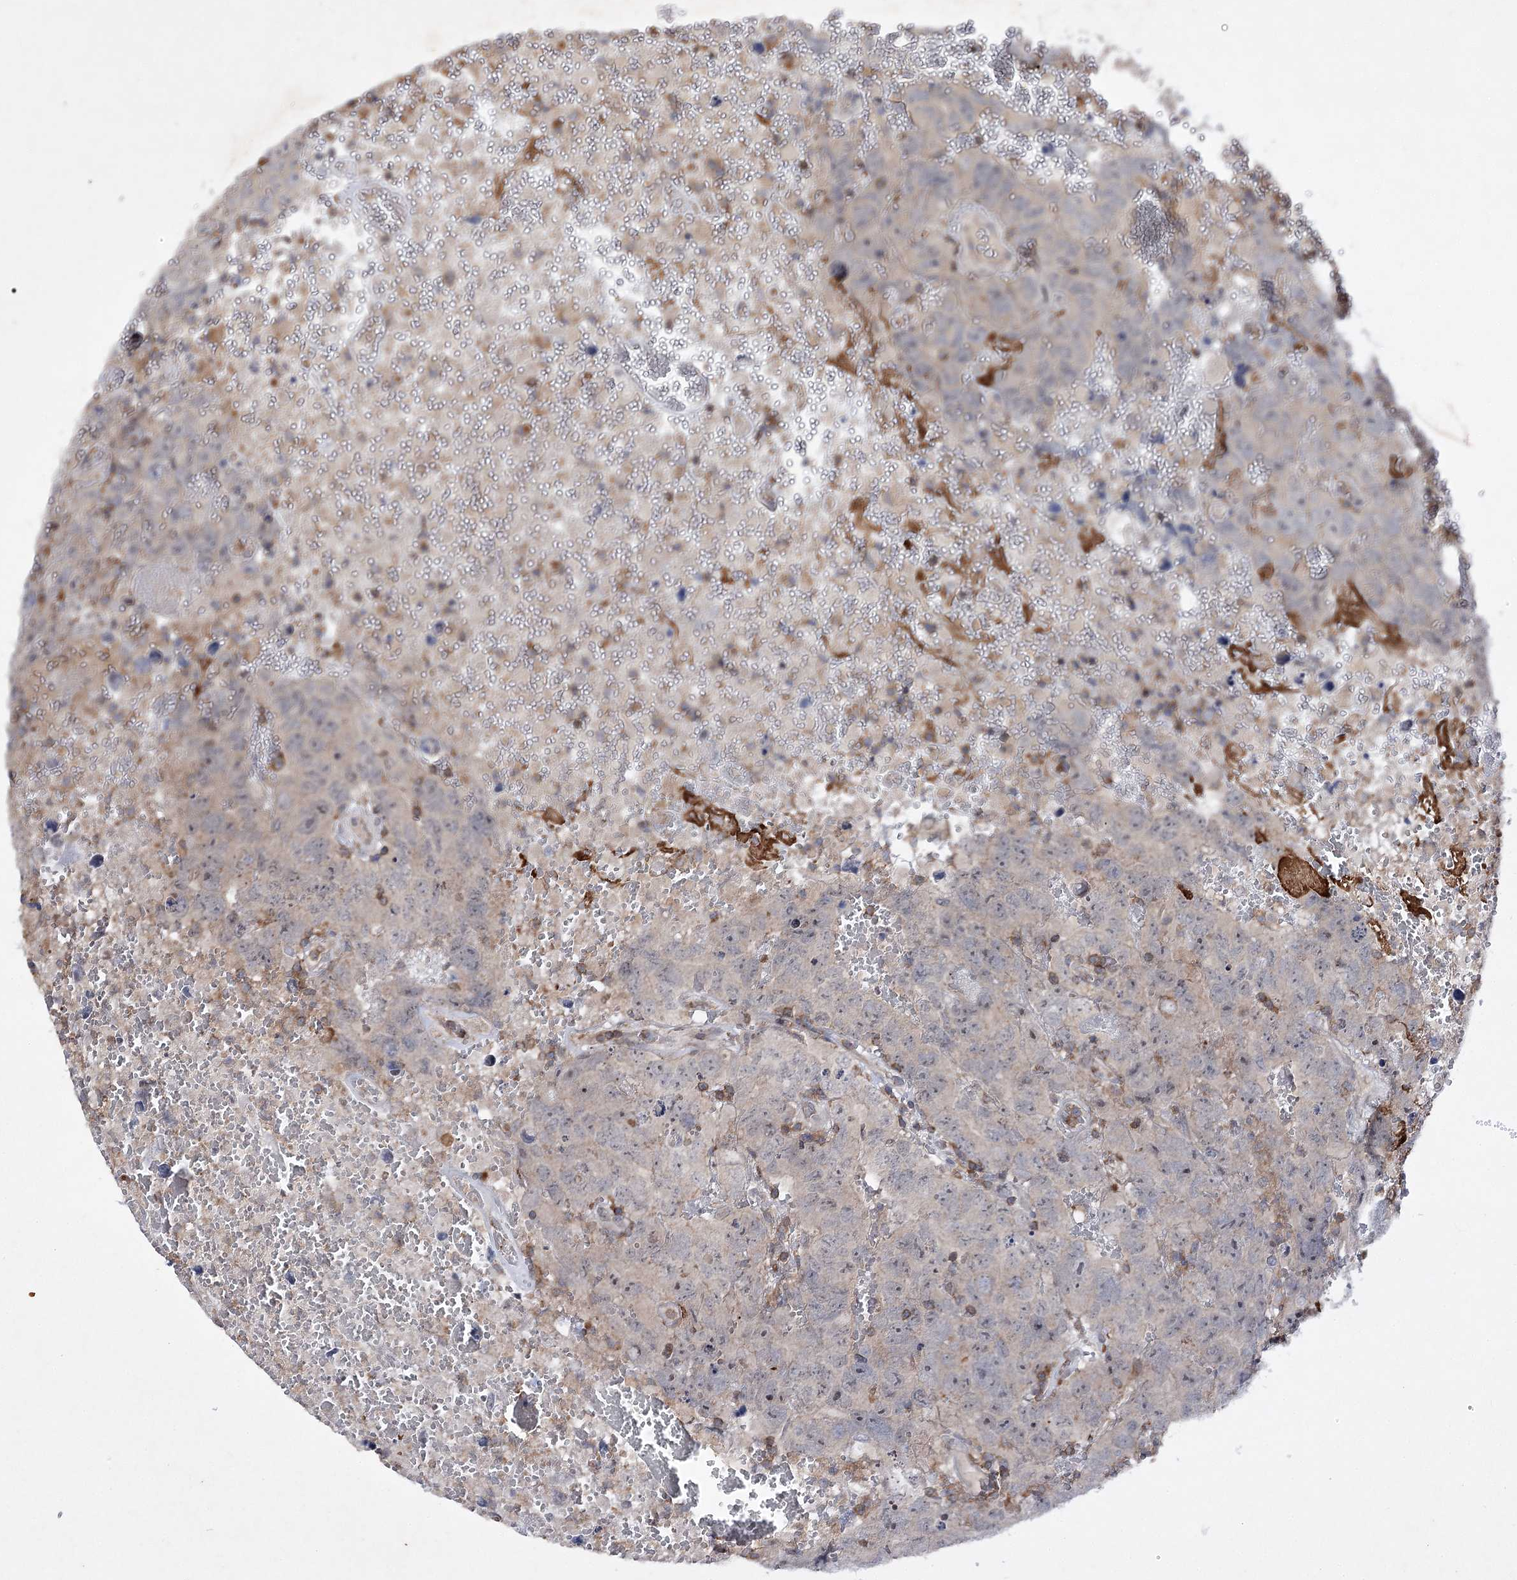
{"staining": {"intensity": "negative", "quantity": "none", "location": "none"}, "tissue": "testis cancer", "cell_type": "Tumor cells", "image_type": "cancer", "snomed": [{"axis": "morphology", "description": "Carcinoma, Embryonal, NOS"}, {"axis": "topography", "description": "Testis"}], "caption": "A high-resolution image shows immunohistochemistry (IHC) staining of embryonal carcinoma (testis), which demonstrates no significant positivity in tumor cells.", "gene": "BCR", "patient": {"sex": "male", "age": 45}}